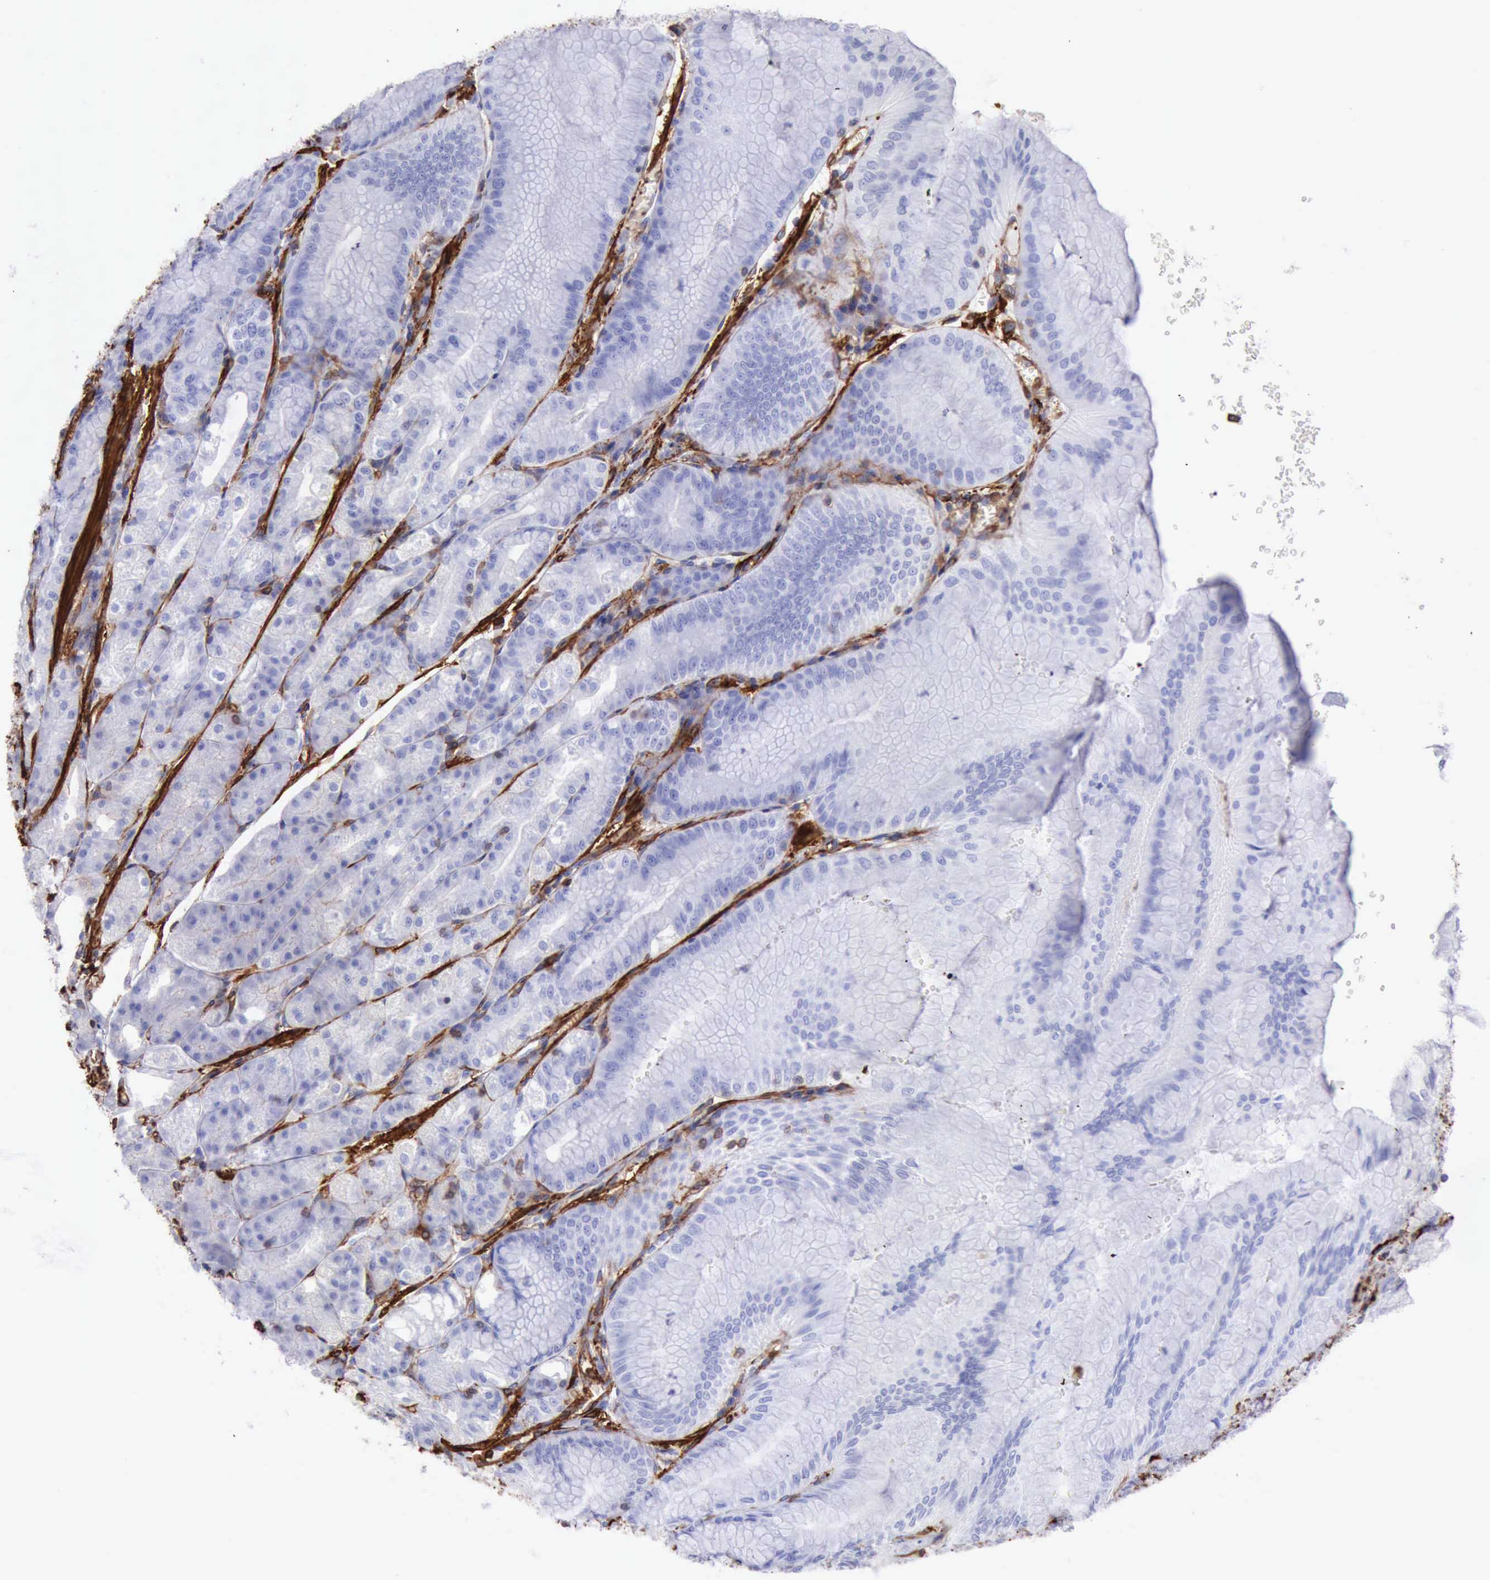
{"staining": {"intensity": "negative", "quantity": "none", "location": "none"}, "tissue": "stomach", "cell_type": "Glandular cells", "image_type": "normal", "snomed": [{"axis": "morphology", "description": "Normal tissue, NOS"}, {"axis": "topography", "description": "Stomach, lower"}], "caption": "Immunohistochemical staining of unremarkable human stomach reveals no significant positivity in glandular cells.", "gene": "FLNA", "patient": {"sex": "male", "age": 71}}